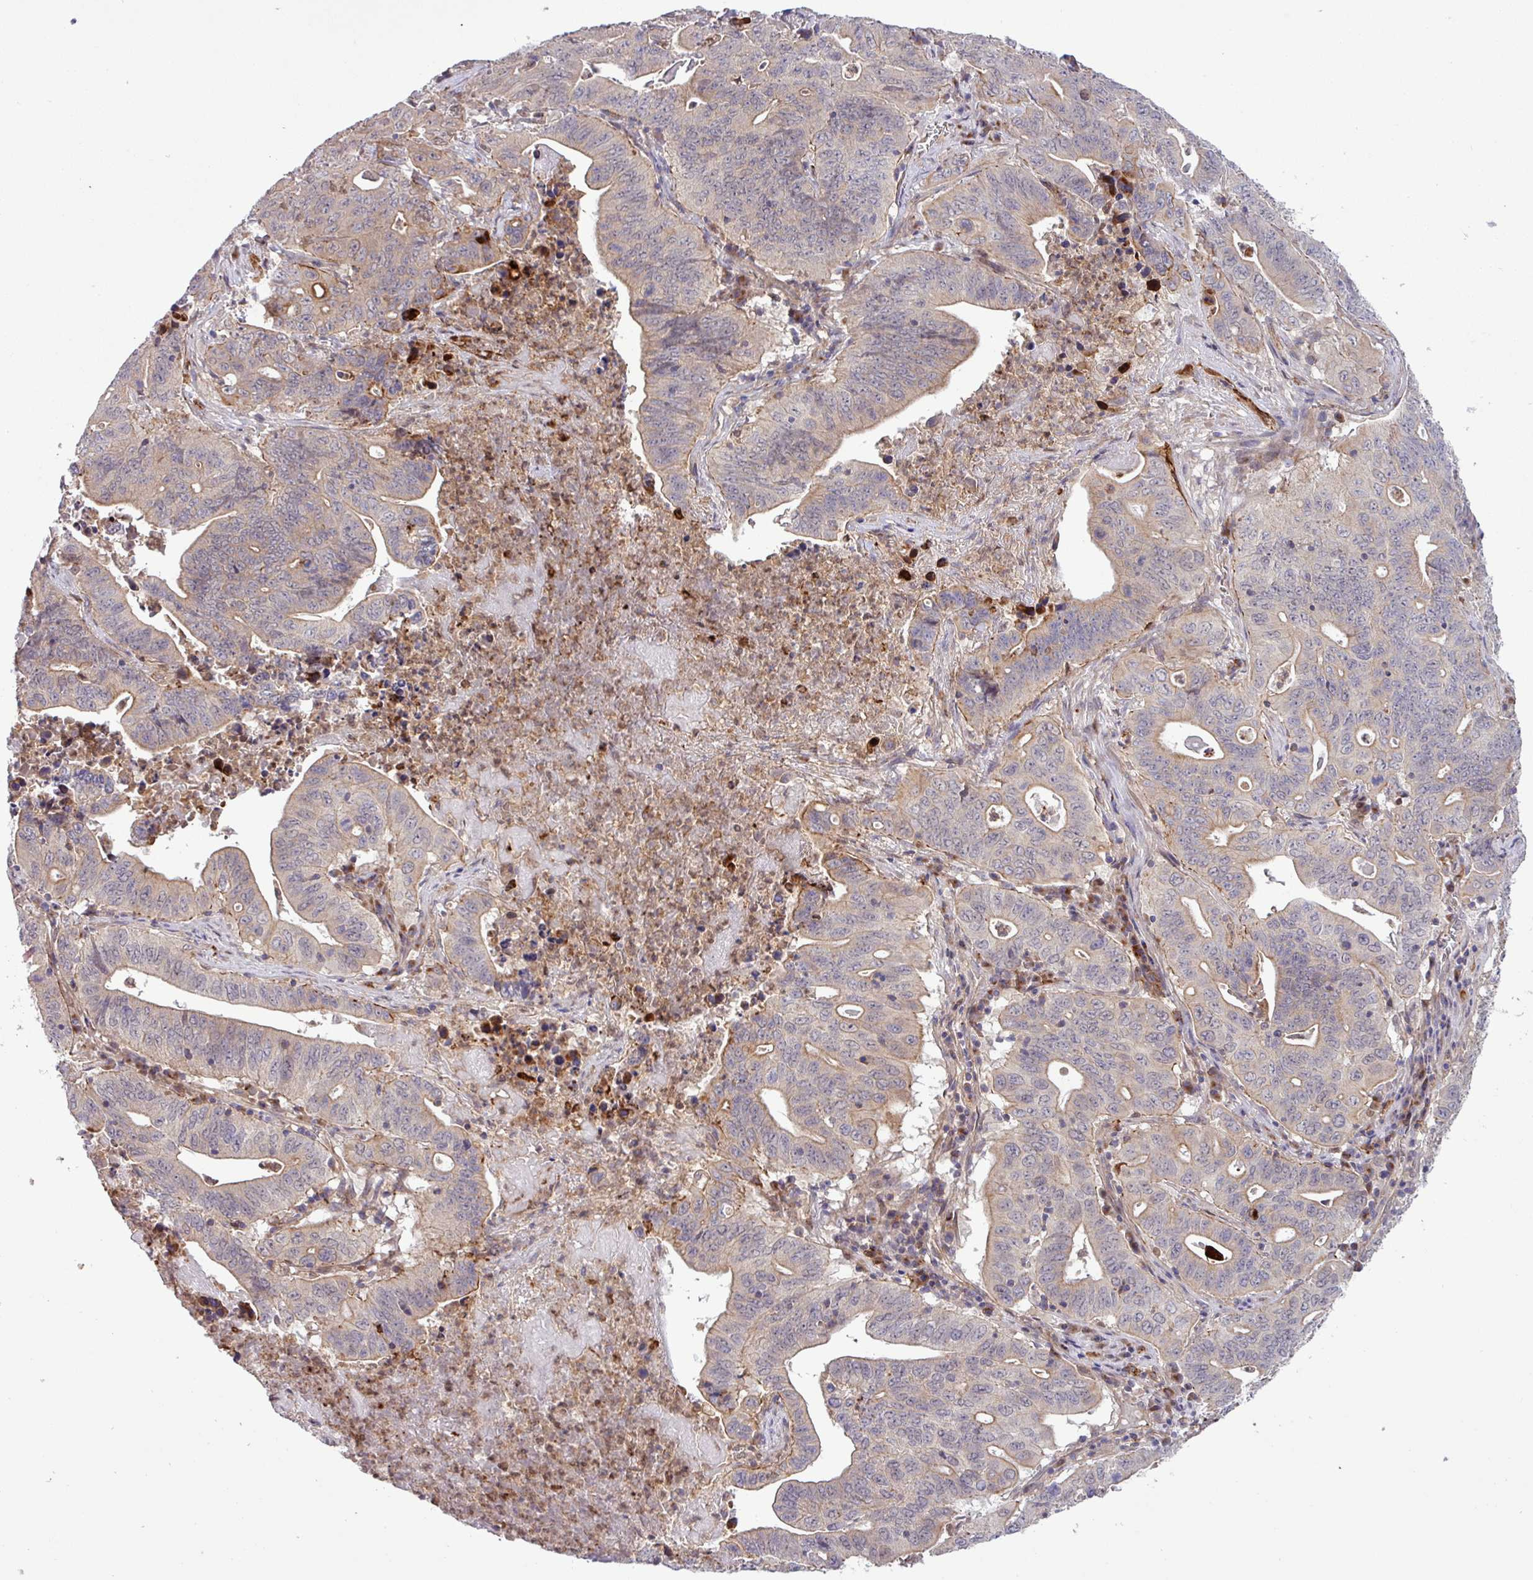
{"staining": {"intensity": "weak", "quantity": "25%-75%", "location": "cytoplasmic/membranous"}, "tissue": "lung cancer", "cell_type": "Tumor cells", "image_type": "cancer", "snomed": [{"axis": "morphology", "description": "Adenocarcinoma, NOS"}, {"axis": "topography", "description": "Lung"}], "caption": "This is an image of immunohistochemistry (IHC) staining of lung cancer, which shows weak expression in the cytoplasmic/membranous of tumor cells.", "gene": "CNTRL", "patient": {"sex": "female", "age": 60}}